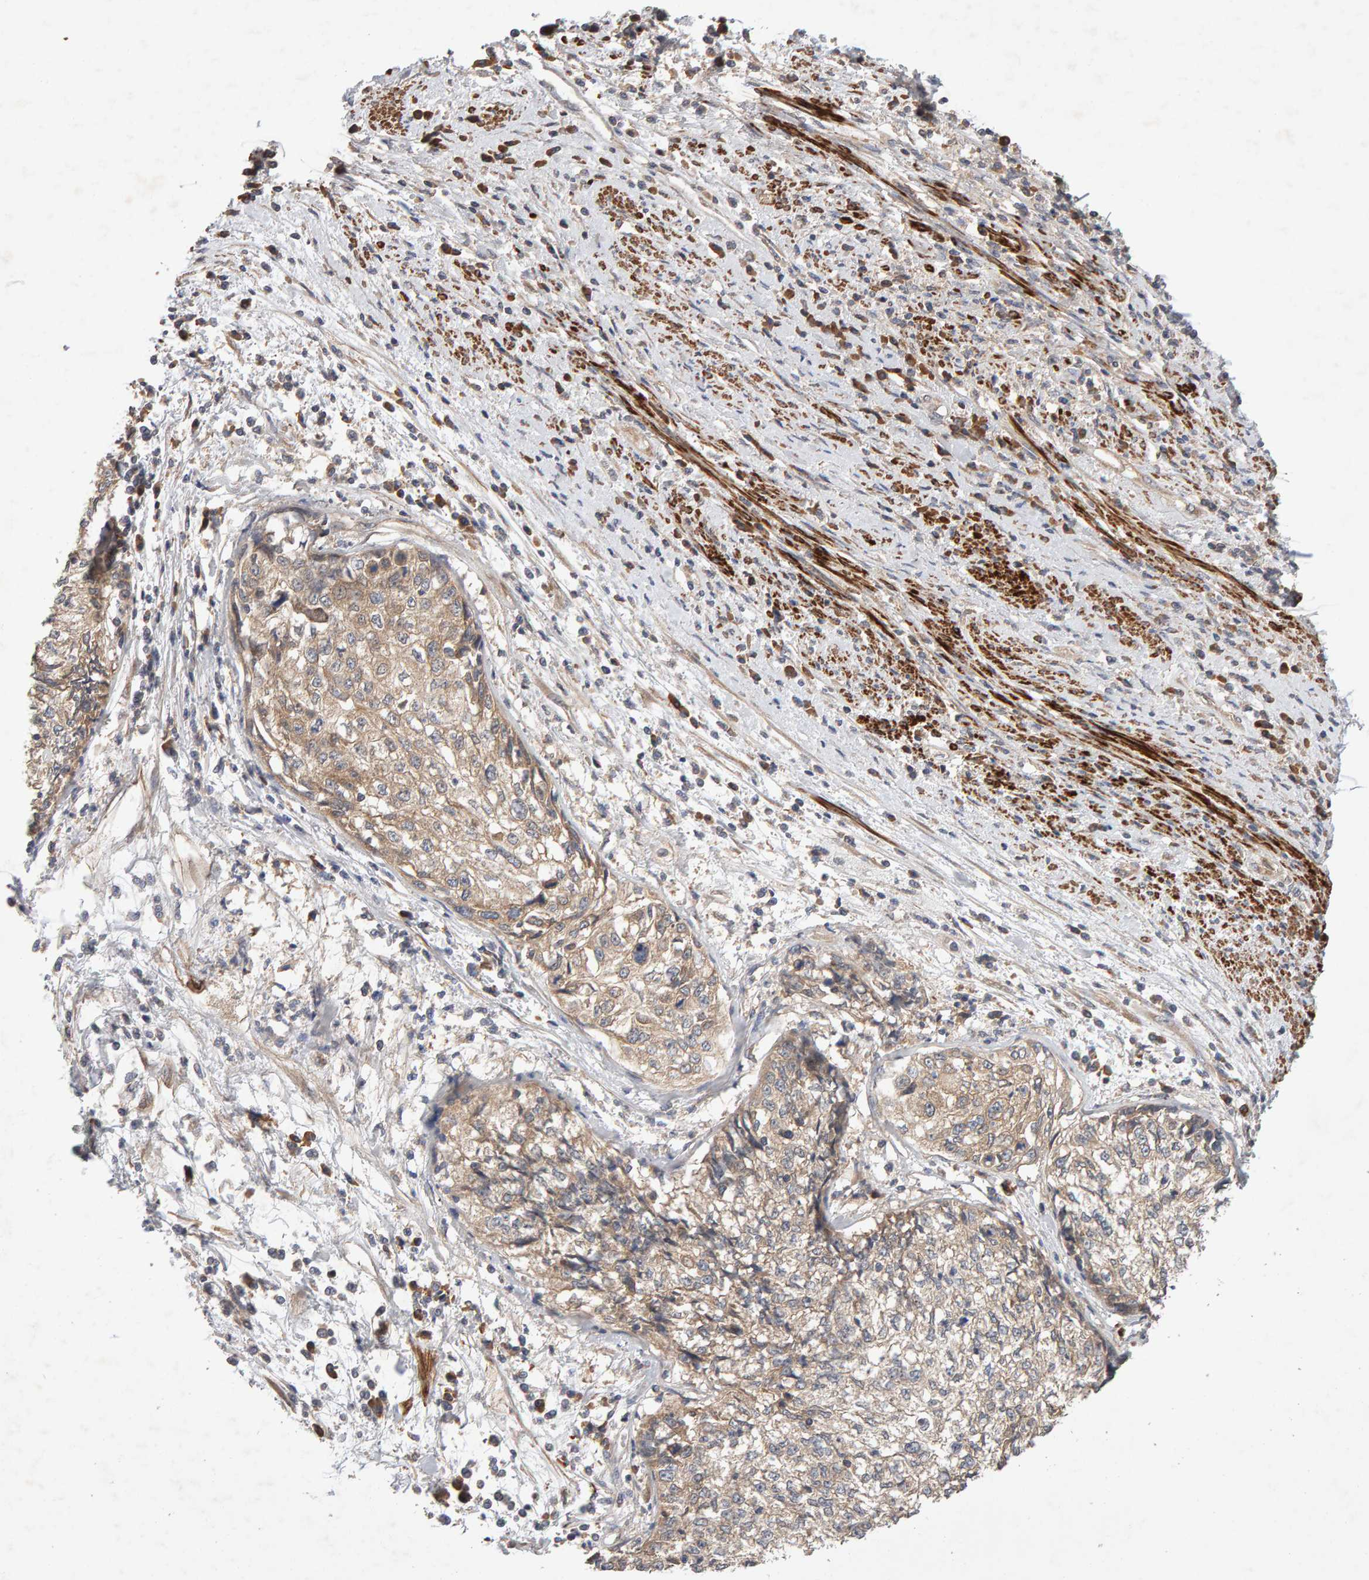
{"staining": {"intensity": "weak", "quantity": "25%-75%", "location": "cytoplasmic/membranous"}, "tissue": "cervical cancer", "cell_type": "Tumor cells", "image_type": "cancer", "snomed": [{"axis": "morphology", "description": "Squamous cell carcinoma, NOS"}, {"axis": "topography", "description": "Cervix"}], "caption": "Approximately 25%-75% of tumor cells in human cervical cancer demonstrate weak cytoplasmic/membranous protein expression as visualized by brown immunohistochemical staining.", "gene": "RNF19A", "patient": {"sex": "female", "age": 57}}